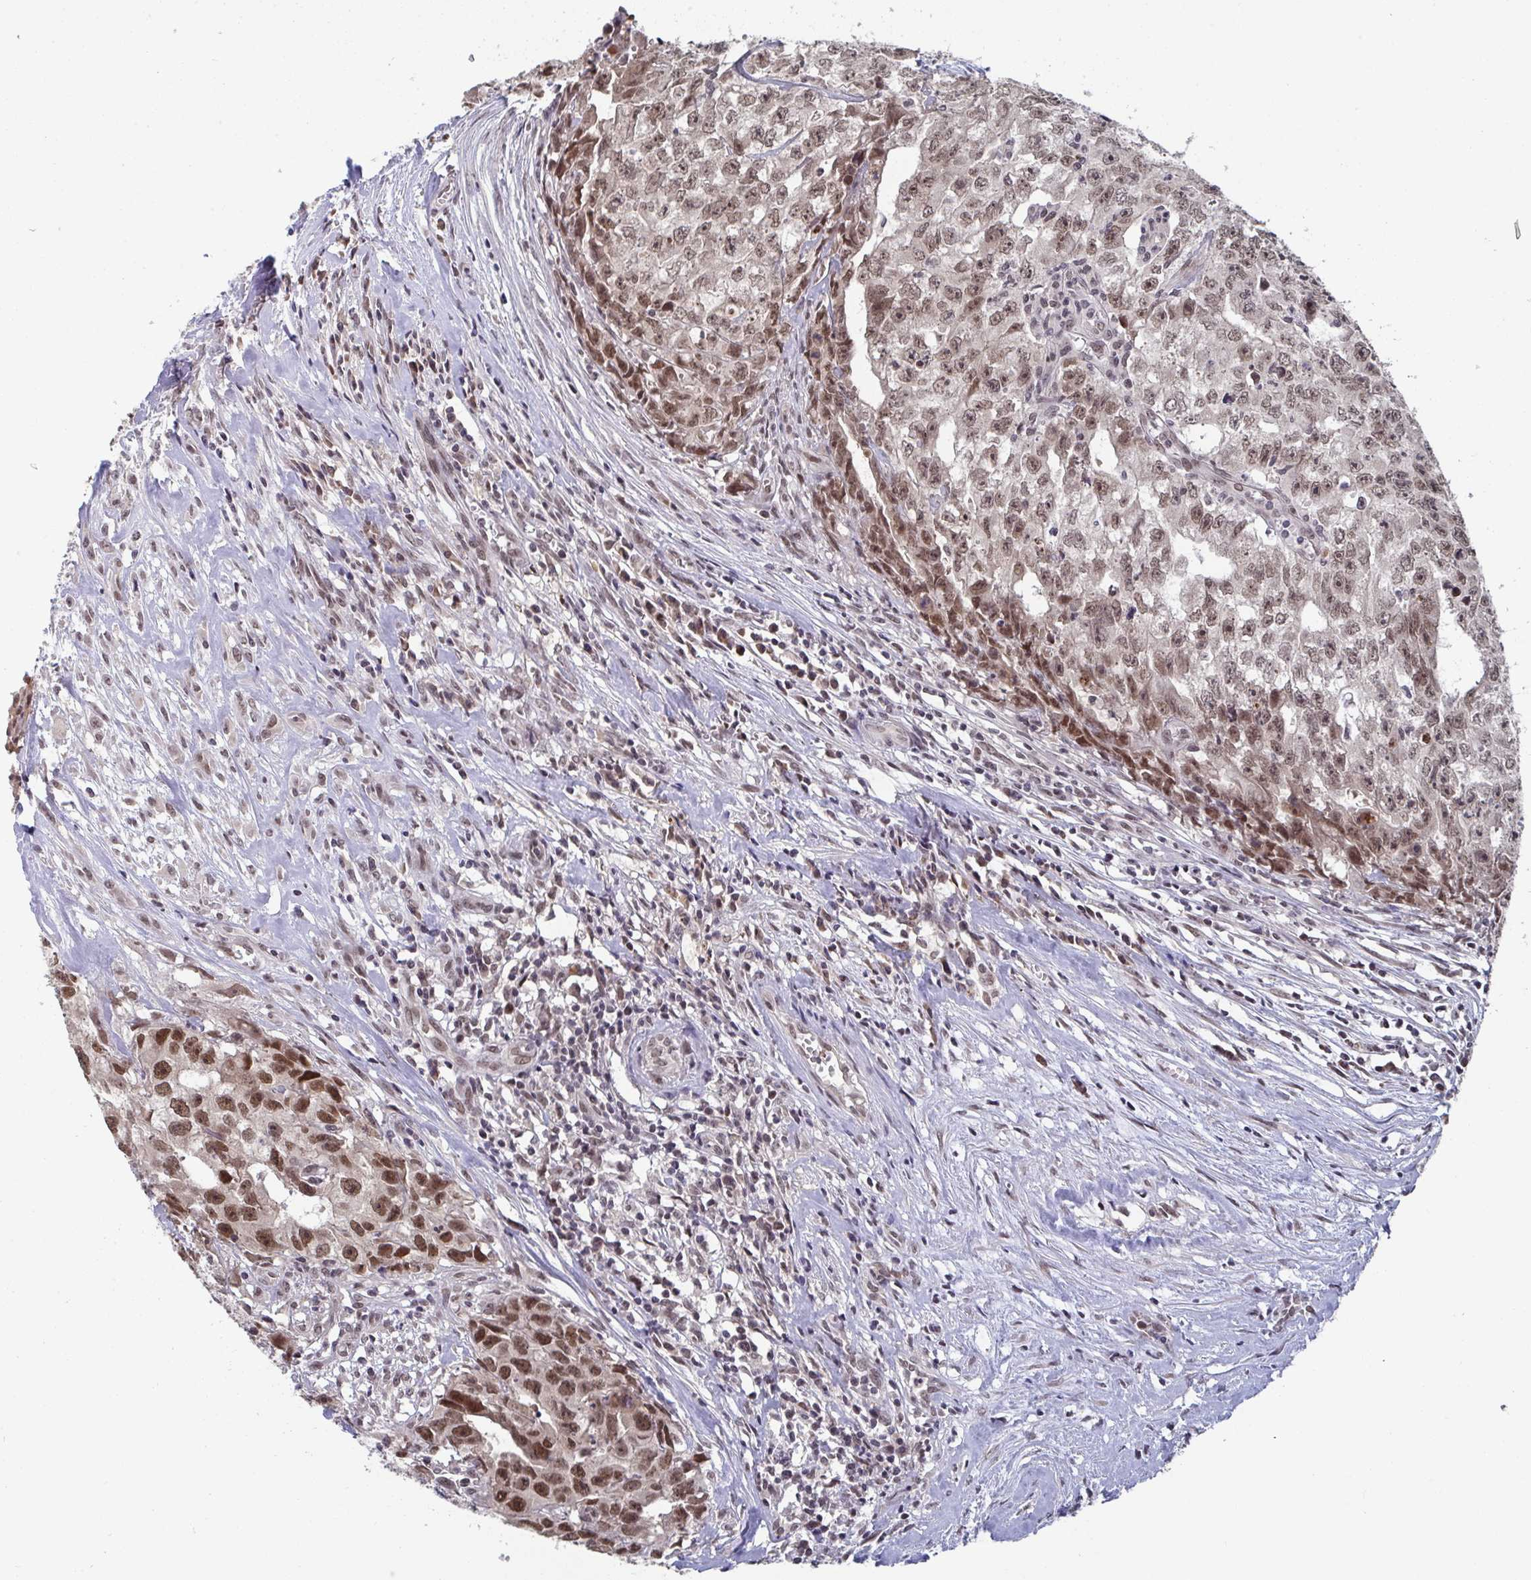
{"staining": {"intensity": "moderate", "quantity": ">75%", "location": "nuclear"}, "tissue": "testis cancer", "cell_type": "Tumor cells", "image_type": "cancer", "snomed": [{"axis": "morphology", "description": "Carcinoma, Embryonal, NOS"}, {"axis": "morphology", "description": "Teratoma, malignant, NOS"}, {"axis": "topography", "description": "Testis"}], "caption": "Approximately >75% of tumor cells in testis cancer reveal moderate nuclear protein expression as visualized by brown immunohistochemical staining.", "gene": "JMJD1C", "patient": {"sex": "male", "age": 24}}